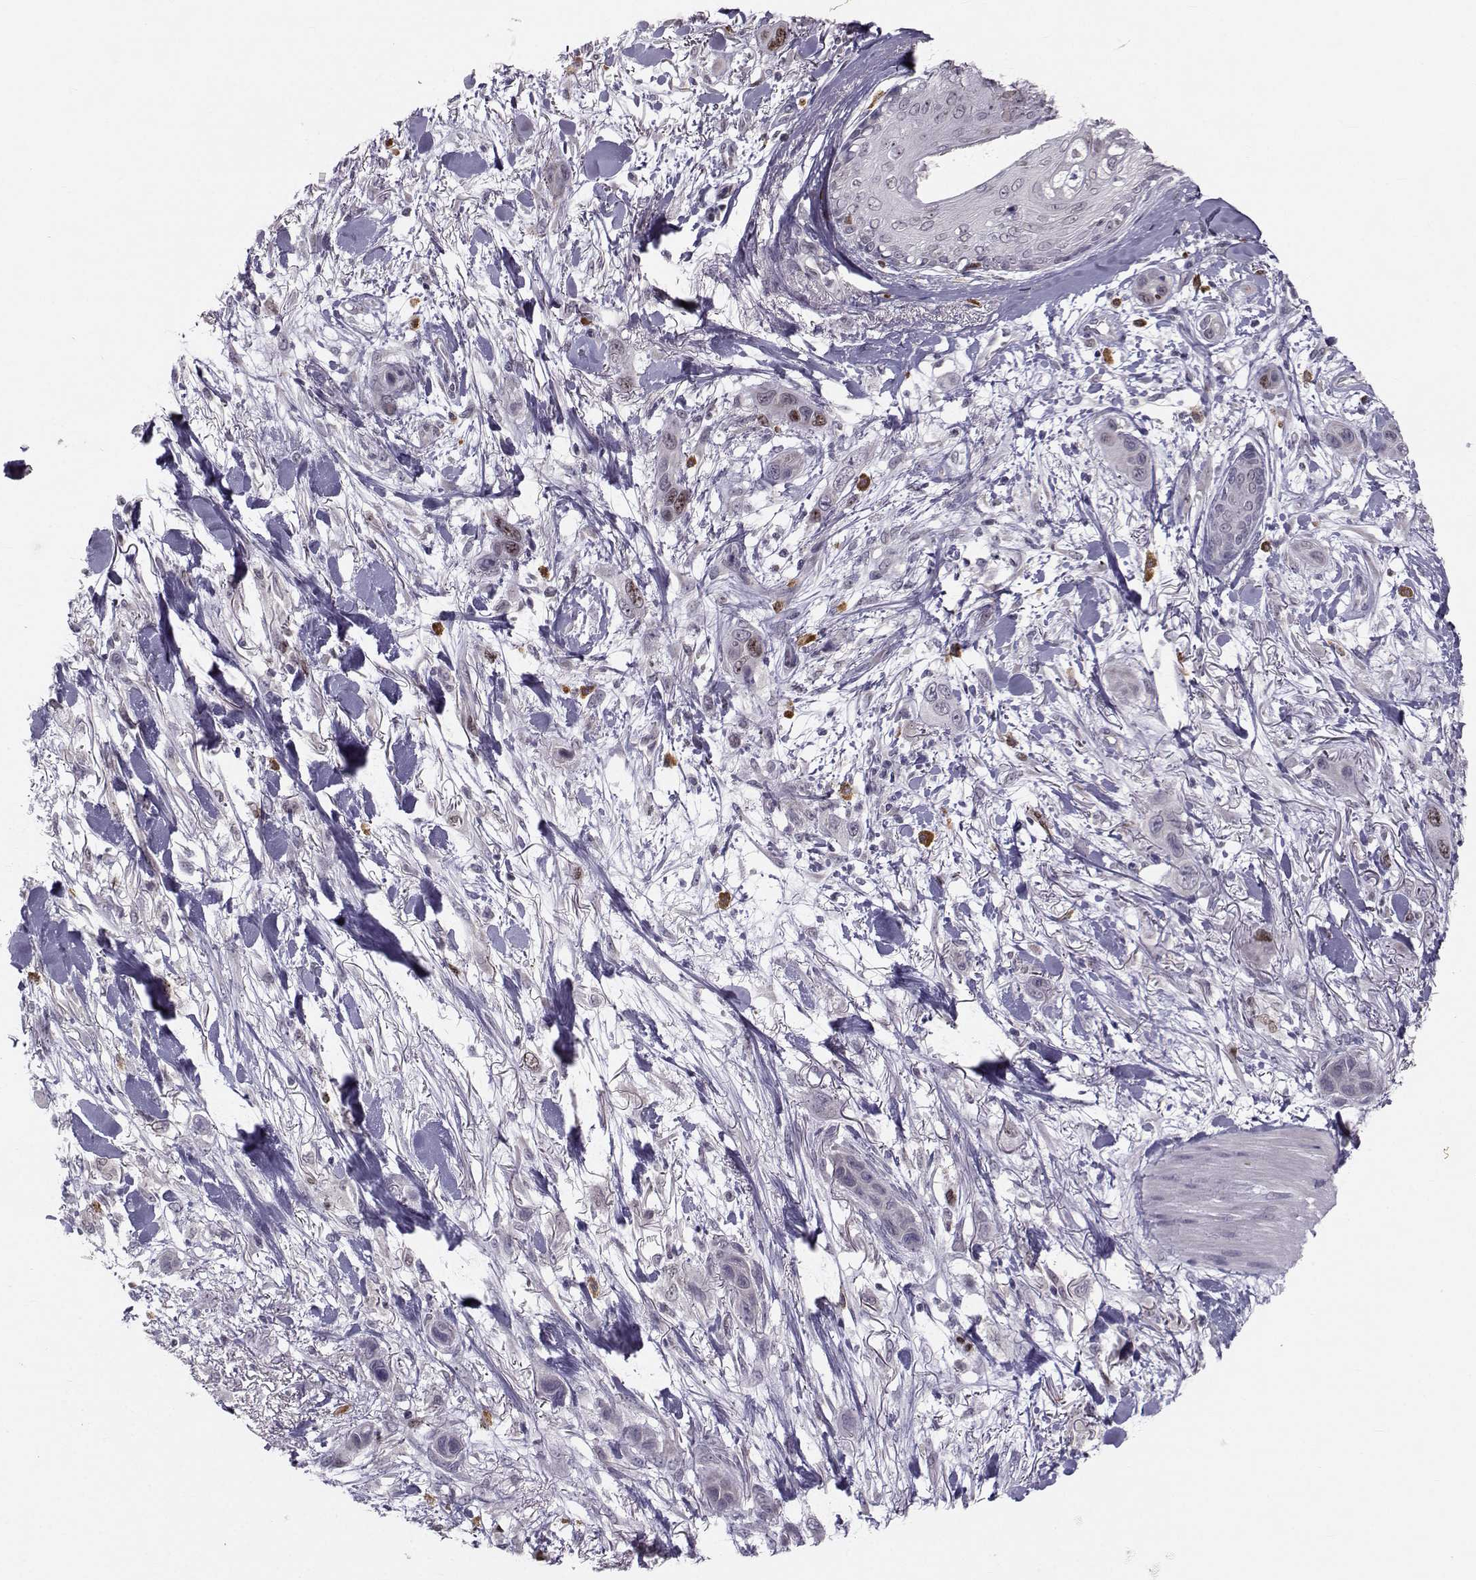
{"staining": {"intensity": "moderate", "quantity": "<25%", "location": "nuclear"}, "tissue": "skin cancer", "cell_type": "Tumor cells", "image_type": "cancer", "snomed": [{"axis": "morphology", "description": "Squamous cell carcinoma, NOS"}, {"axis": "topography", "description": "Skin"}], "caption": "Immunohistochemistry micrograph of neoplastic tissue: skin squamous cell carcinoma stained using IHC reveals low levels of moderate protein expression localized specifically in the nuclear of tumor cells, appearing as a nuclear brown color.", "gene": "LRP8", "patient": {"sex": "male", "age": 79}}